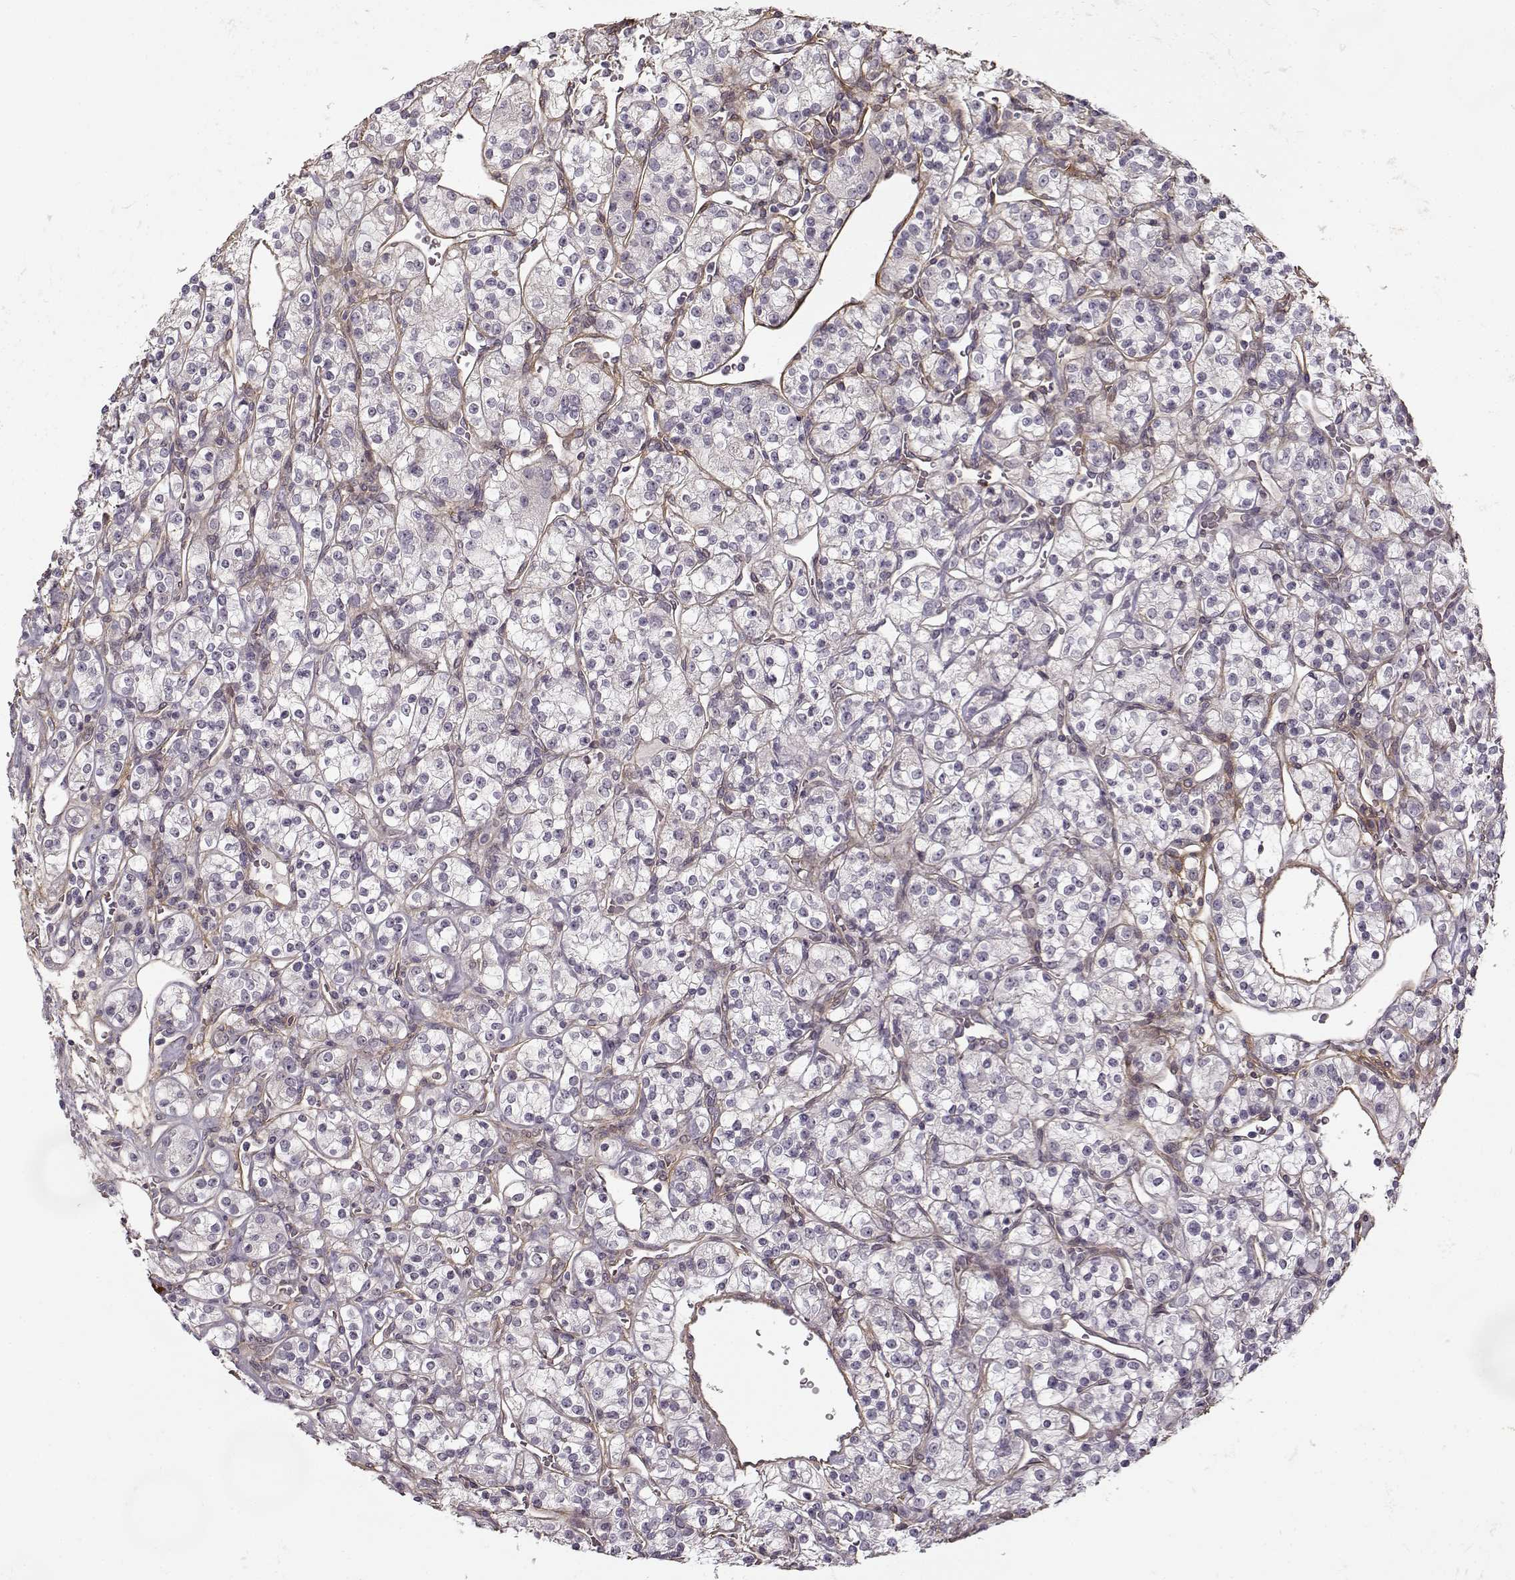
{"staining": {"intensity": "negative", "quantity": "none", "location": "none"}, "tissue": "renal cancer", "cell_type": "Tumor cells", "image_type": "cancer", "snomed": [{"axis": "morphology", "description": "Adenocarcinoma, NOS"}, {"axis": "topography", "description": "Kidney"}], "caption": "Tumor cells show no significant protein staining in renal cancer. (Immunohistochemistry (ihc), brightfield microscopy, high magnification).", "gene": "LAMB2", "patient": {"sex": "male", "age": 77}}